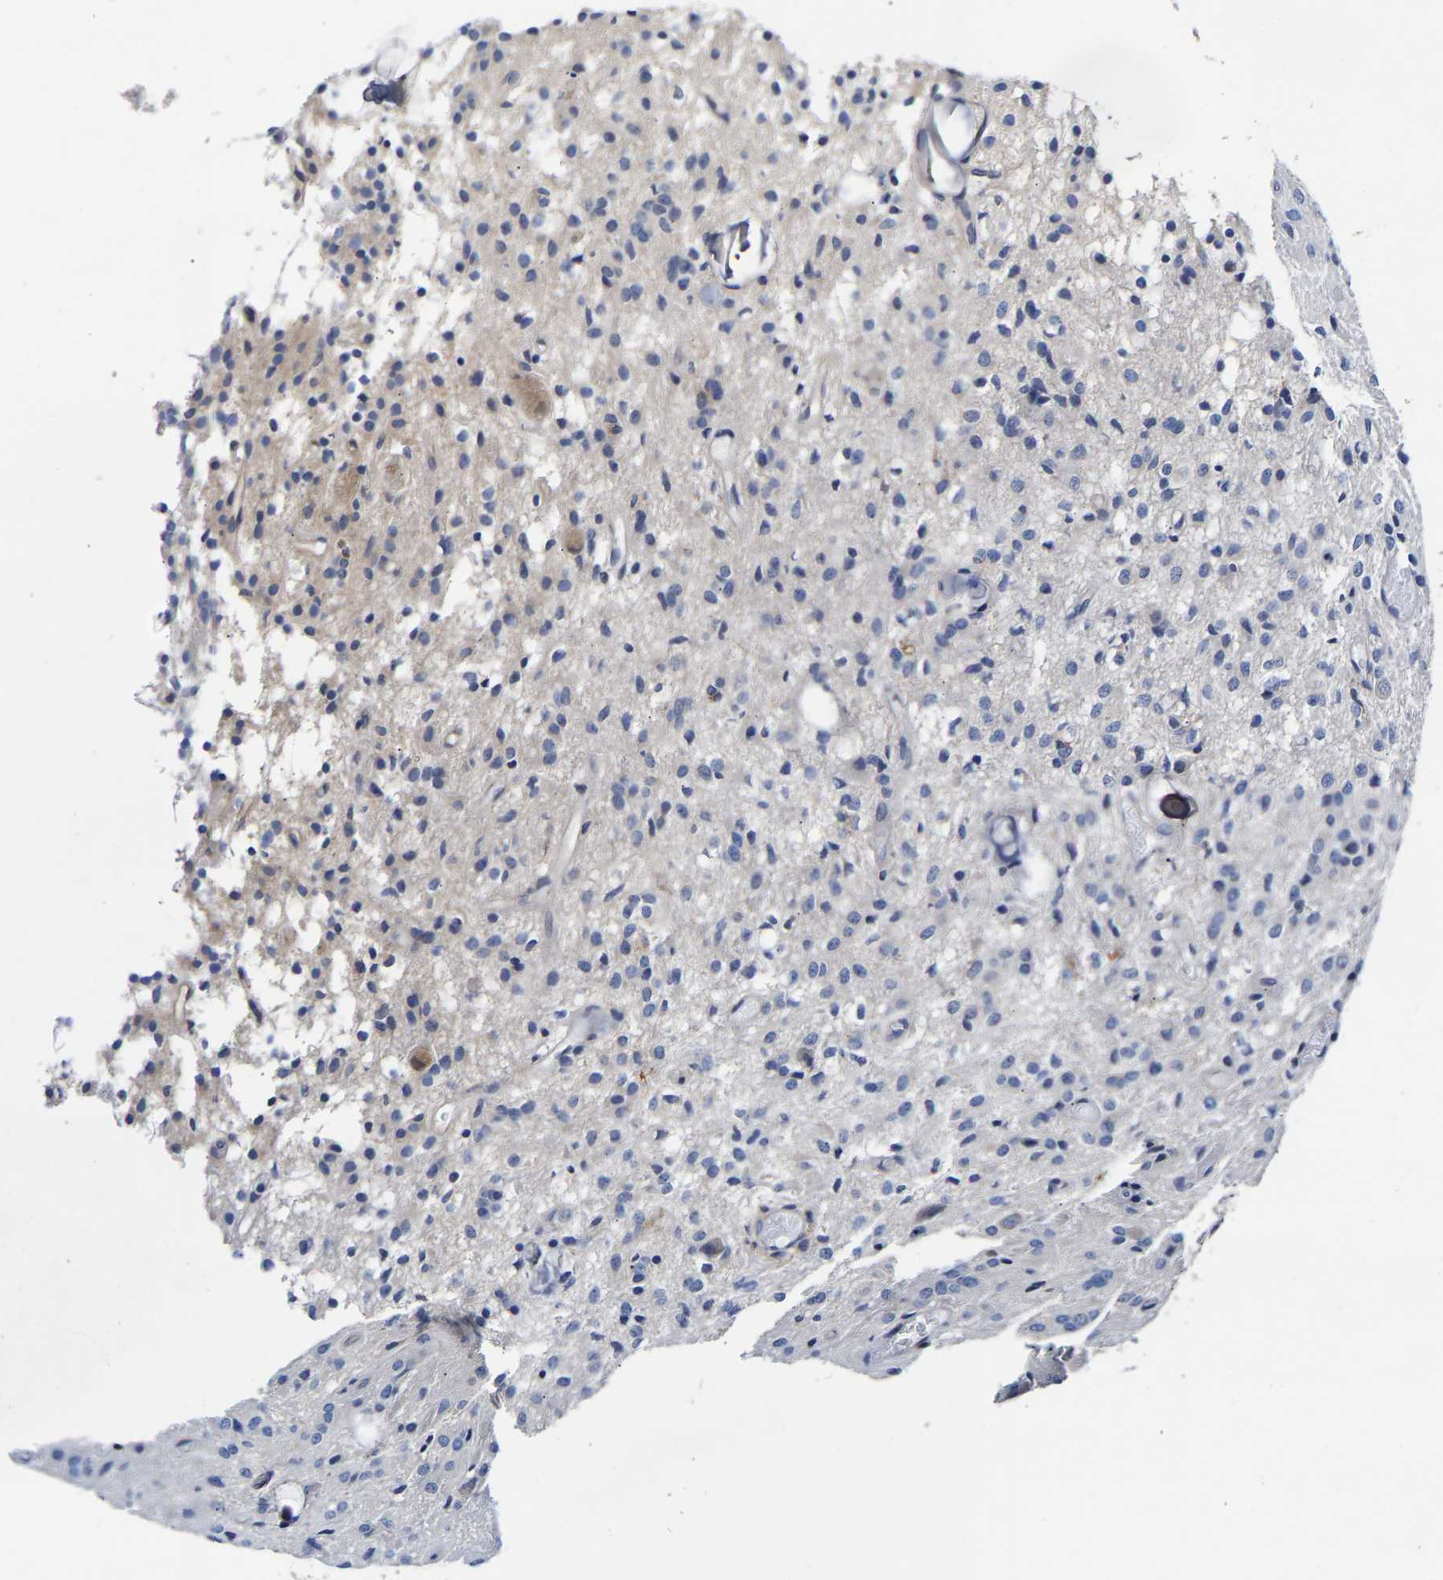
{"staining": {"intensity": "negative", "quantity": "none", "location": "none"}, "tissue": "glioma", "cell_type": "Tumor cells", "image_type": "cancer", "snomed": [{"axis": "morphology", "description": "Glioma, malignant, High grade"}, {"axis": "topography", "description": "Brain"}], "caption": "Tumor cells show no significant positivity in high-grade glioma (malignant). The staining is performed using DAB brown chromogen with nuclei counter-stained in using hematoxylin.", "gene": "CCDC6", "patient": {"sex": "female", "age": 59}}